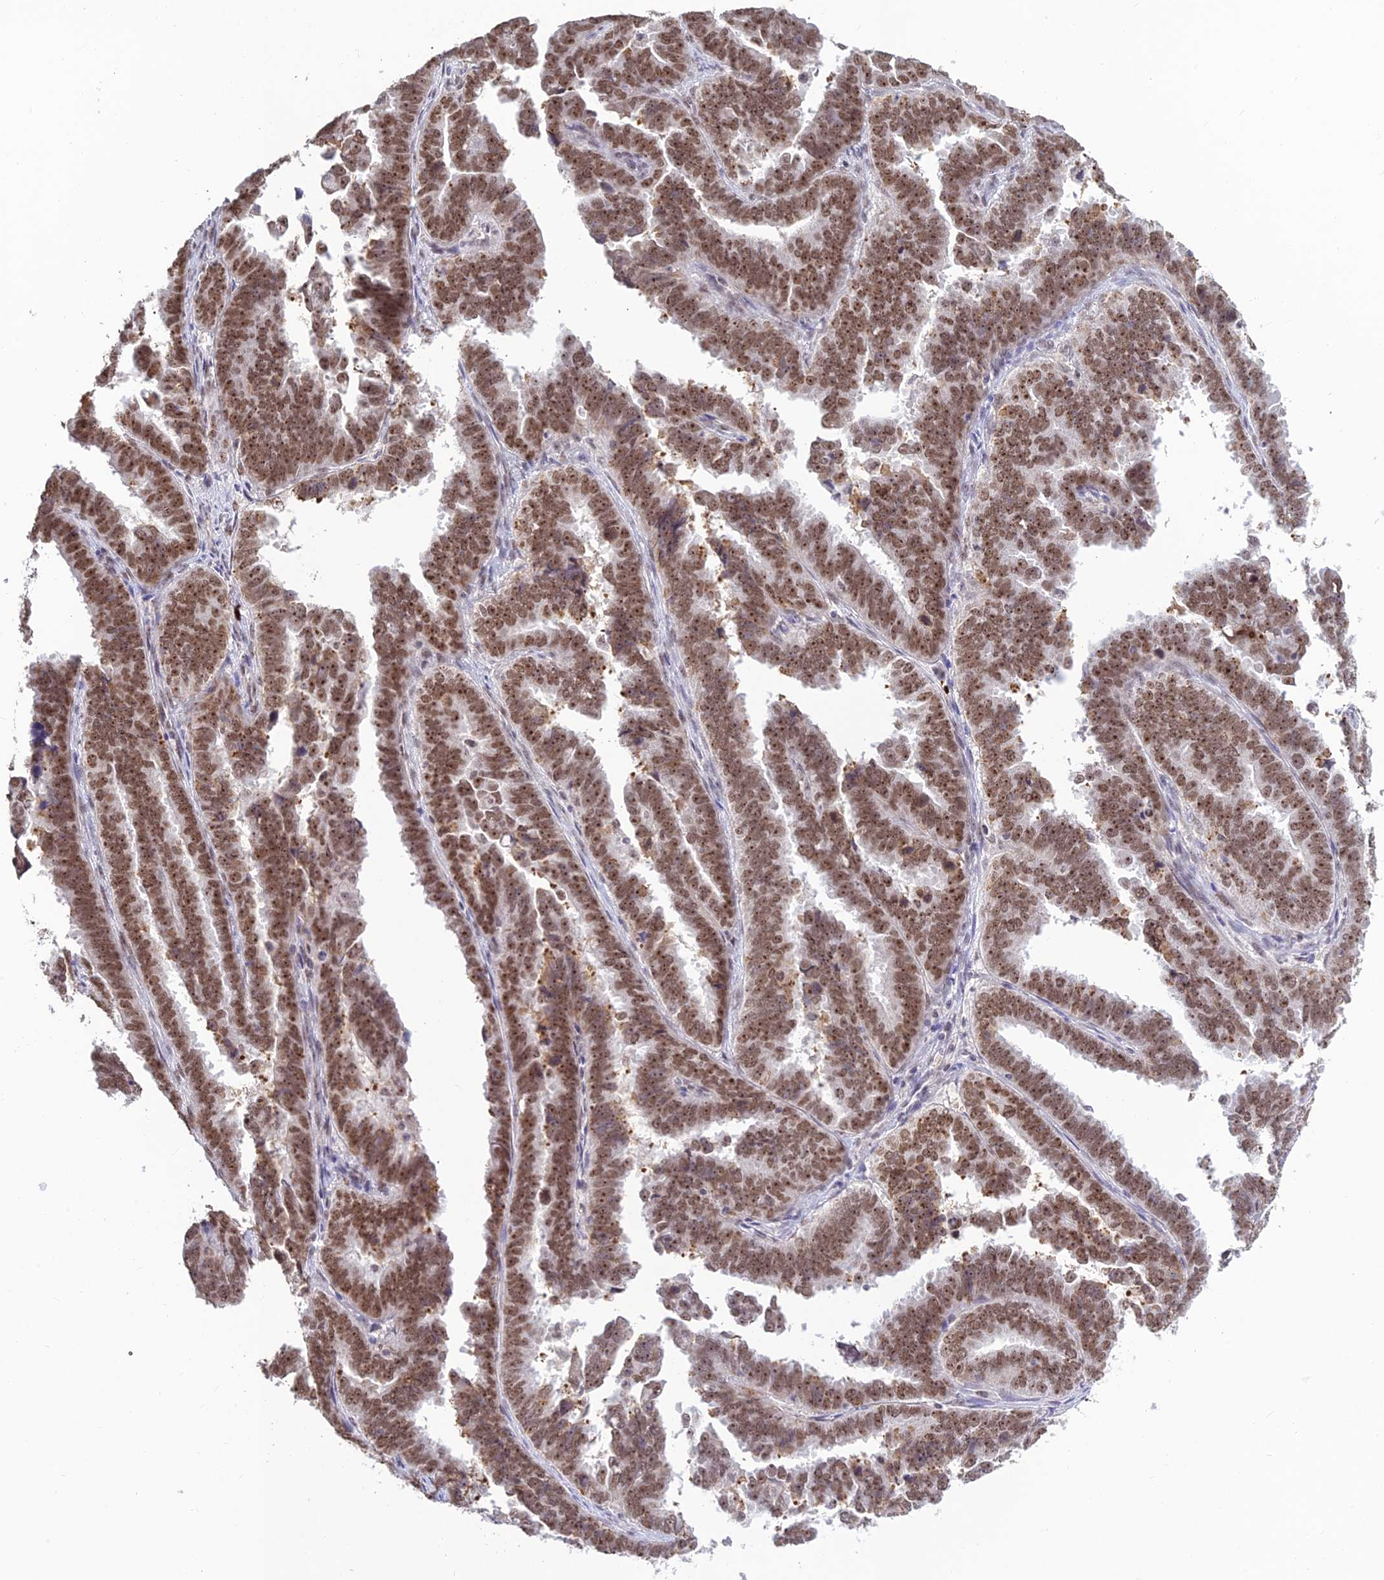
{"staining": {"intensity": "moderate", "quantity": ">75%", "location": "nuclear"}, "tissue": "endometrial cancer", "cell_type": "Tumor cells", "image_type": "cancer", "snomed": [{"axis": "morphology", "description": "Adenocarcinoma, NOS"}, {"axis": "topography", "description": "Endometrium"}], "caption": "A high-resolution image shows immunohistochemistry staining of endometrial cancer (adenocarcinoma), which demonstrates moderate nuclear expression in approximately >75% of tumor cells. (DAB (3,3'-diaminobenzidine) = brown stain, brightfield microscopy at high magnification).", "gene": "POLR1G", "patient": {"sex": "female", "age": 75}}